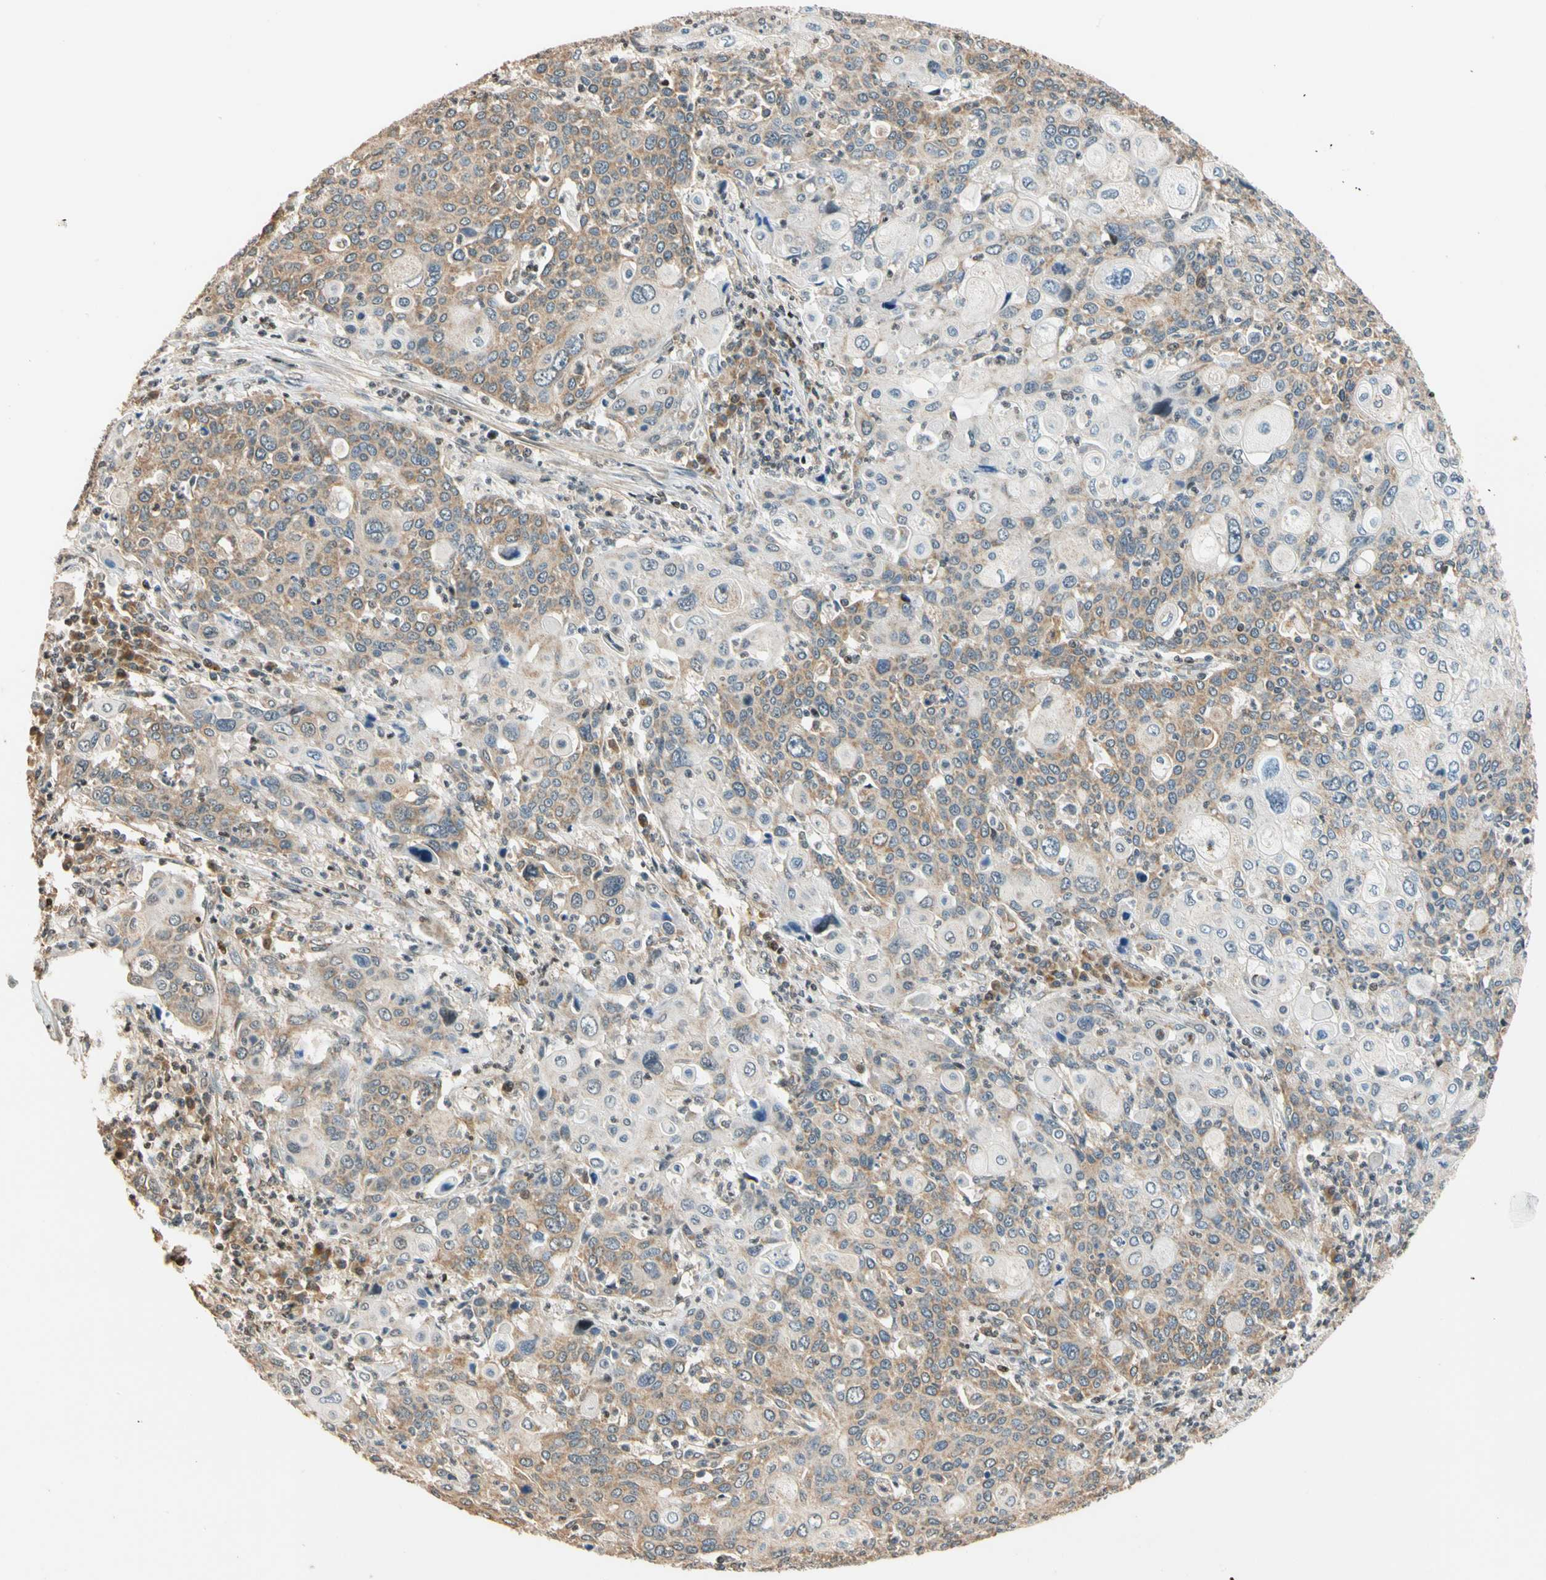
{"staining": {"intensity": "moderate", "quantity": ">75%", "location": "cytoplasmic/membranous"}, "tissue": "cervical cancer", "cell_type": "Tumor cells", "image_type": "cancer", "snomed": [{"axis": "morphology", "description": "Squamous cell carcinoma, NOS"}, {"axis": "topography", "description": "Cervix"}], "caption": "The micrograph demonstrates staining of squamous cell carcinoma (cervical), revealing moderate cytoplasmic/membranous protein expression (brown color) within tumor cells. Nuclei are stained in blue.", "gene": "HECW1", "patient": {"sex": "female", "age": 40}}